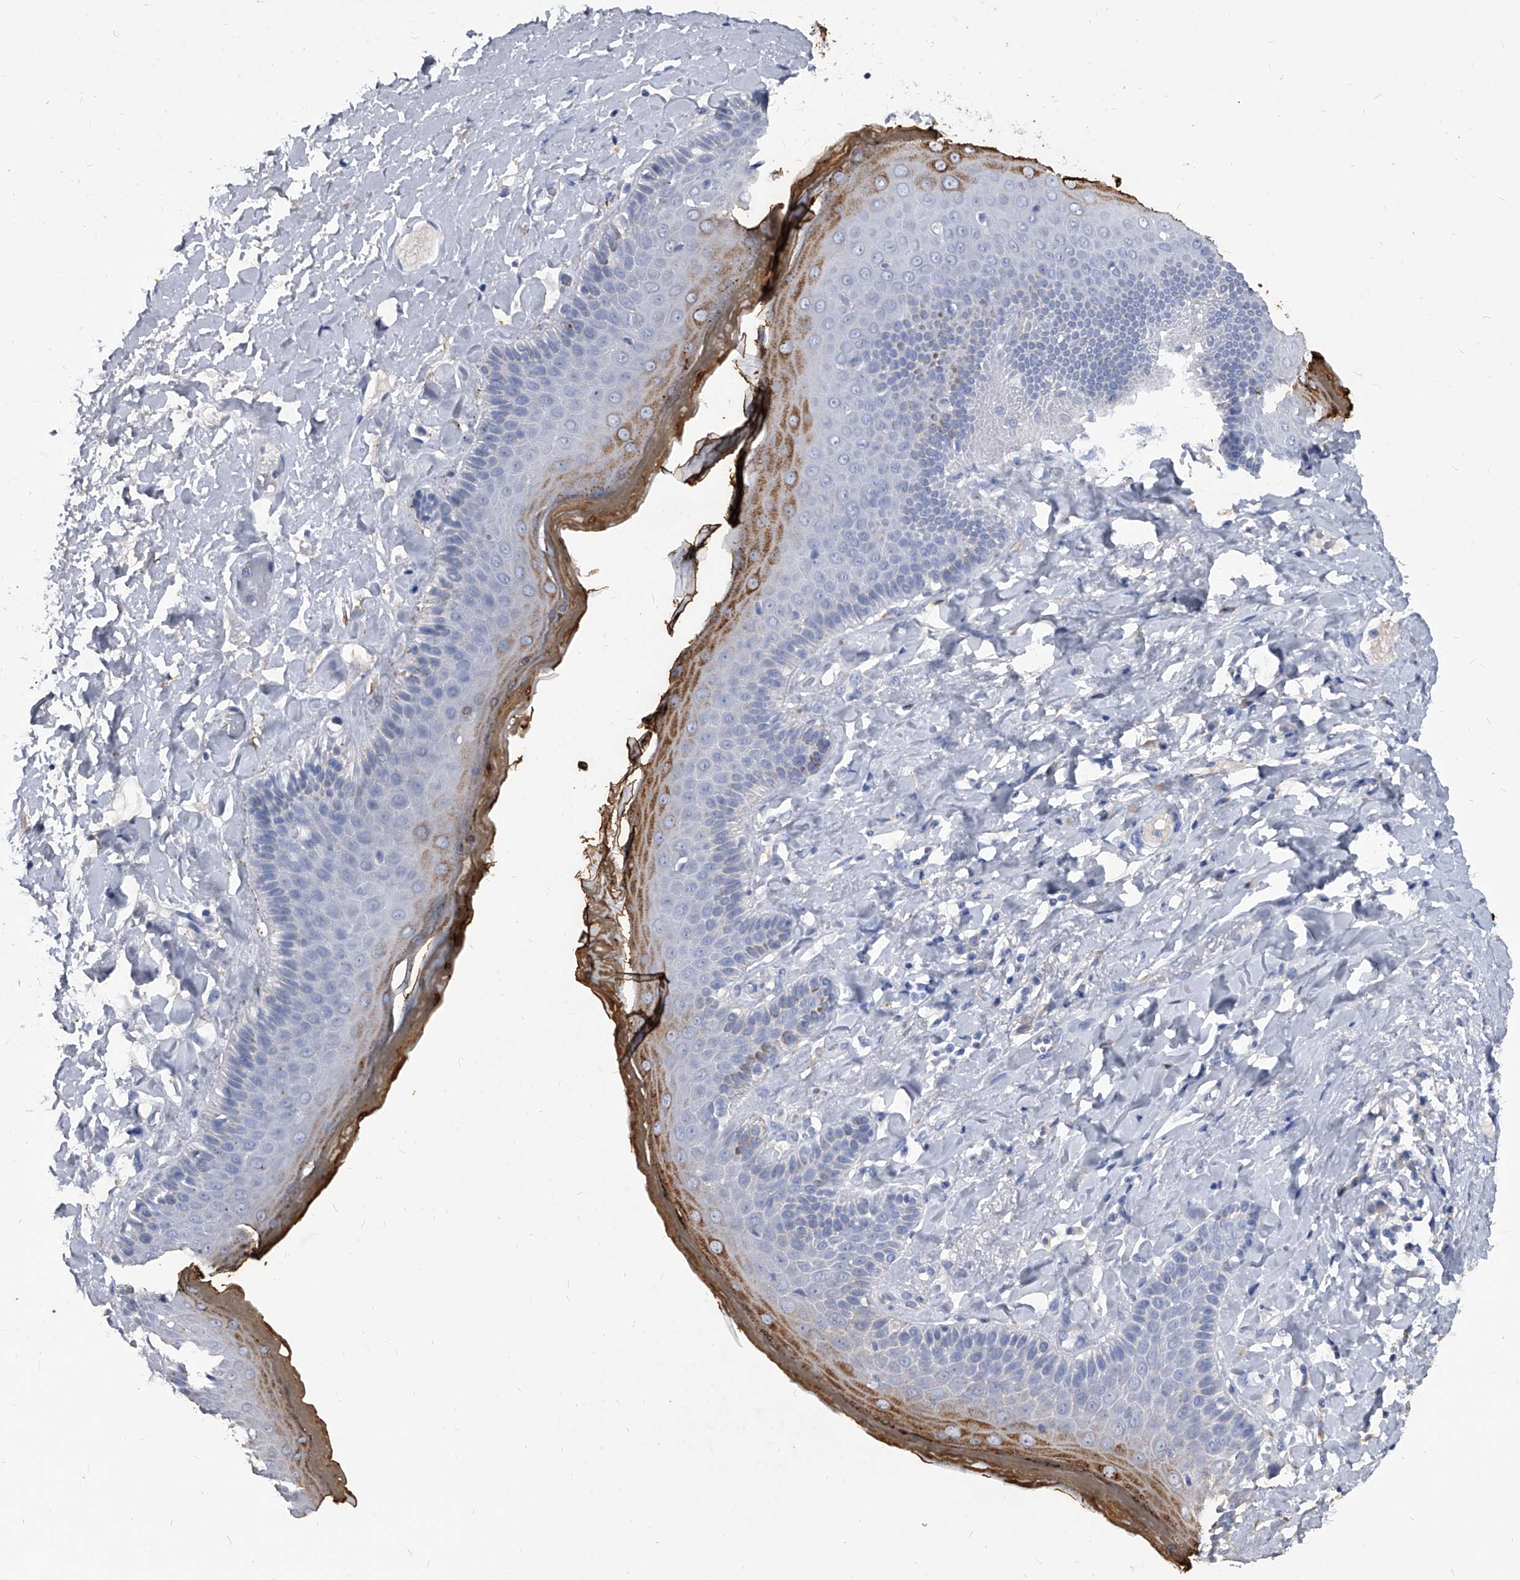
{"staining": {"intensity": "strong", "quantity": "<25%", "location": "cytoplasmic/membranous"}, "tissue": "skin", "cell_type": "Epidermal cells", "image_type": "normal", "snomed": [{"axis": "morphology", "description": "Normal tissue, NOS"}, {"axis": "topography", "description": "Anal"}], "caption": "Epidermal cells demonstrate strong cytoplasmic/membranous staining in approximately <25% of cells in benign skin.", "gene": "BCAS1", "patient": {"sex": "male", "age": 69}}